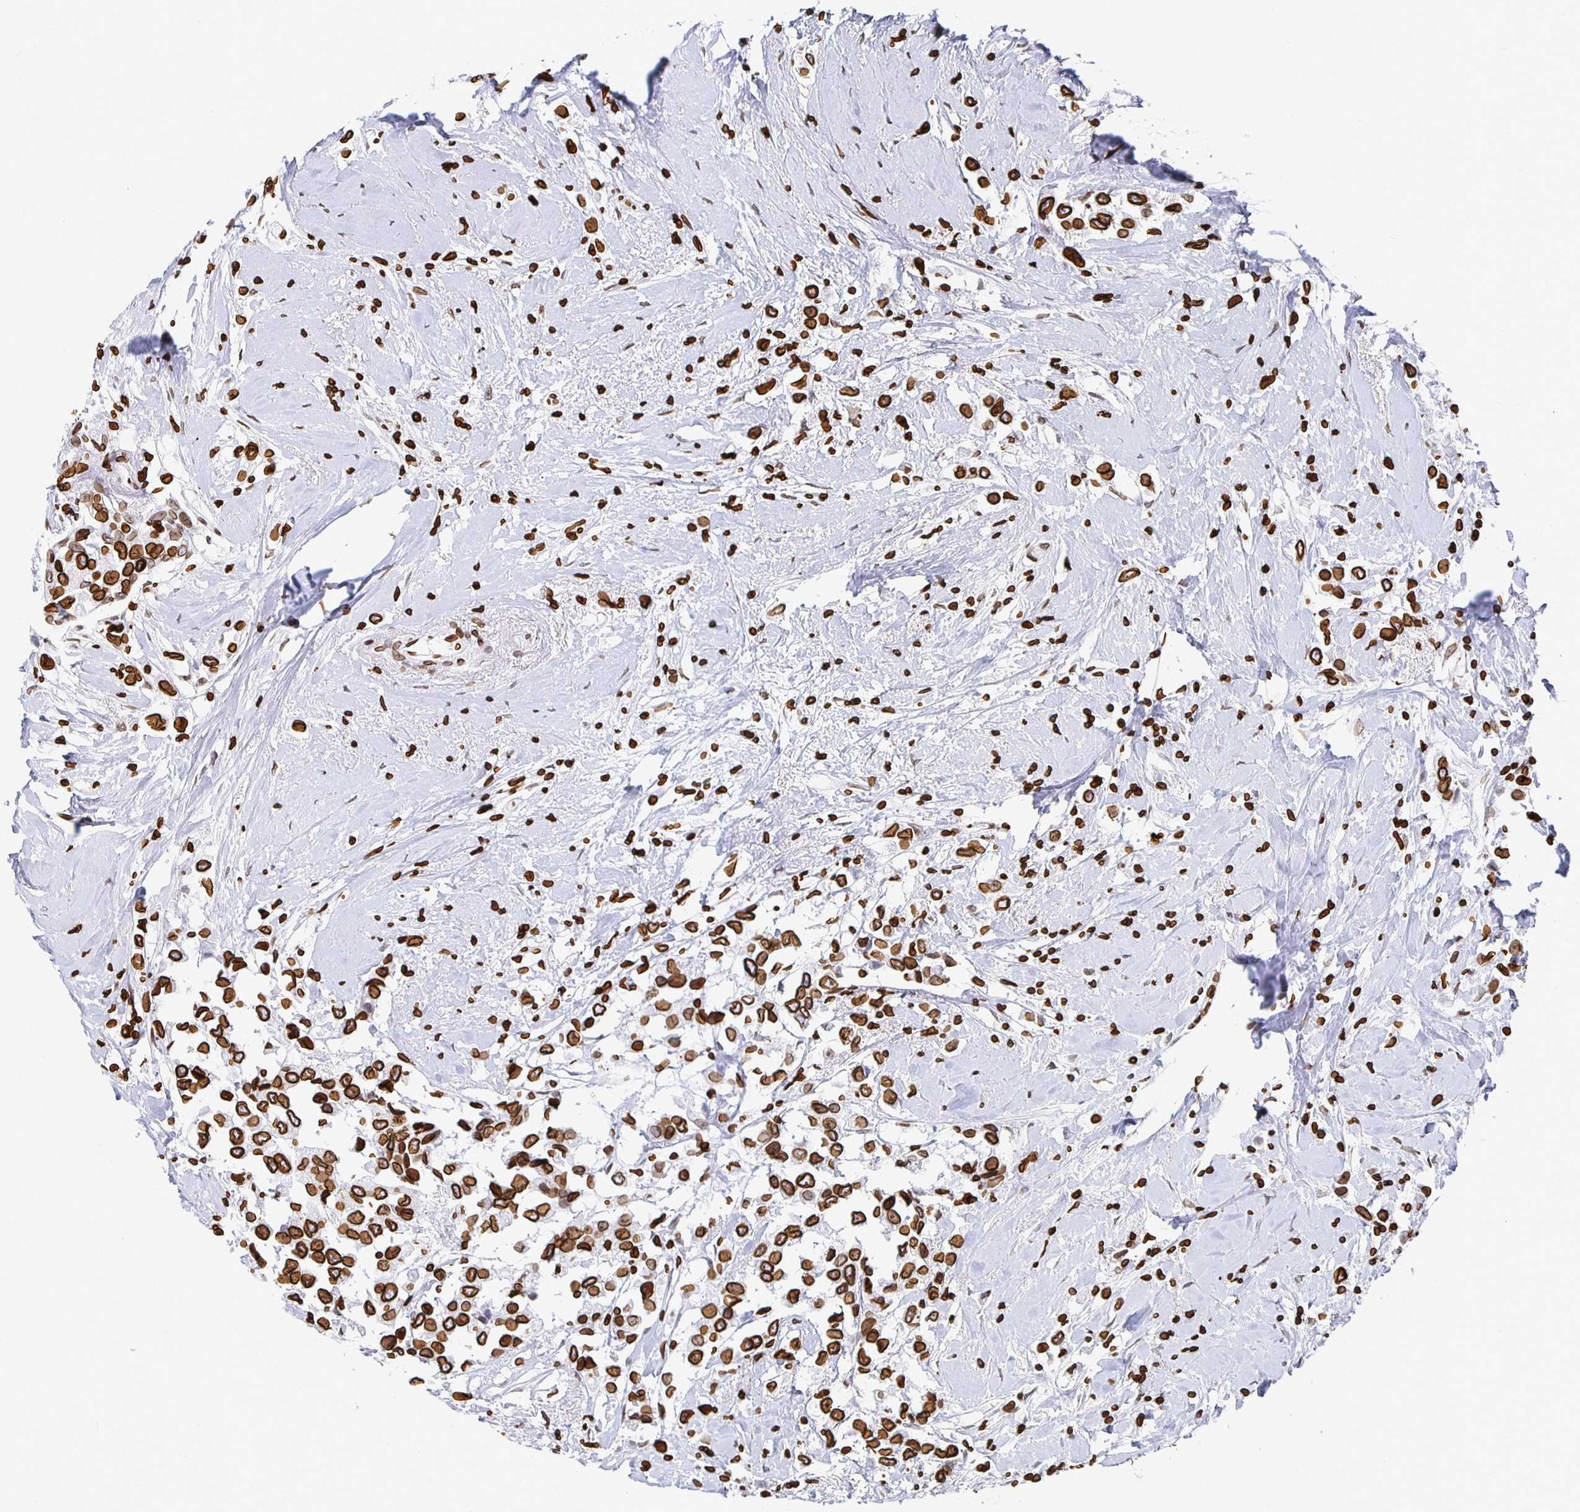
{"staining": {"intensity": "strong", "quantity": ">75%", "location": "cytoplasmic/membranous,nuclear"}, "tissue": "breast cancer", "cell_type": "Tumor cells", "image_type": "cancer", "snomed": [{"axis": "morphology", "description": "Duct carcinoma"}, {"axis": "topography", "description": "Breast"}], "caption": "Immunohistochemistry (DAB (3,3'-diaminobenzidine)) staining of human breast invasive ductal carcinoma reveals strong cytoplasmic/membranous and nuclear protein staining in about >75% of tumor cells.", "gene": "LMNB1", "patient": {"sex": "female", "age": 61}}